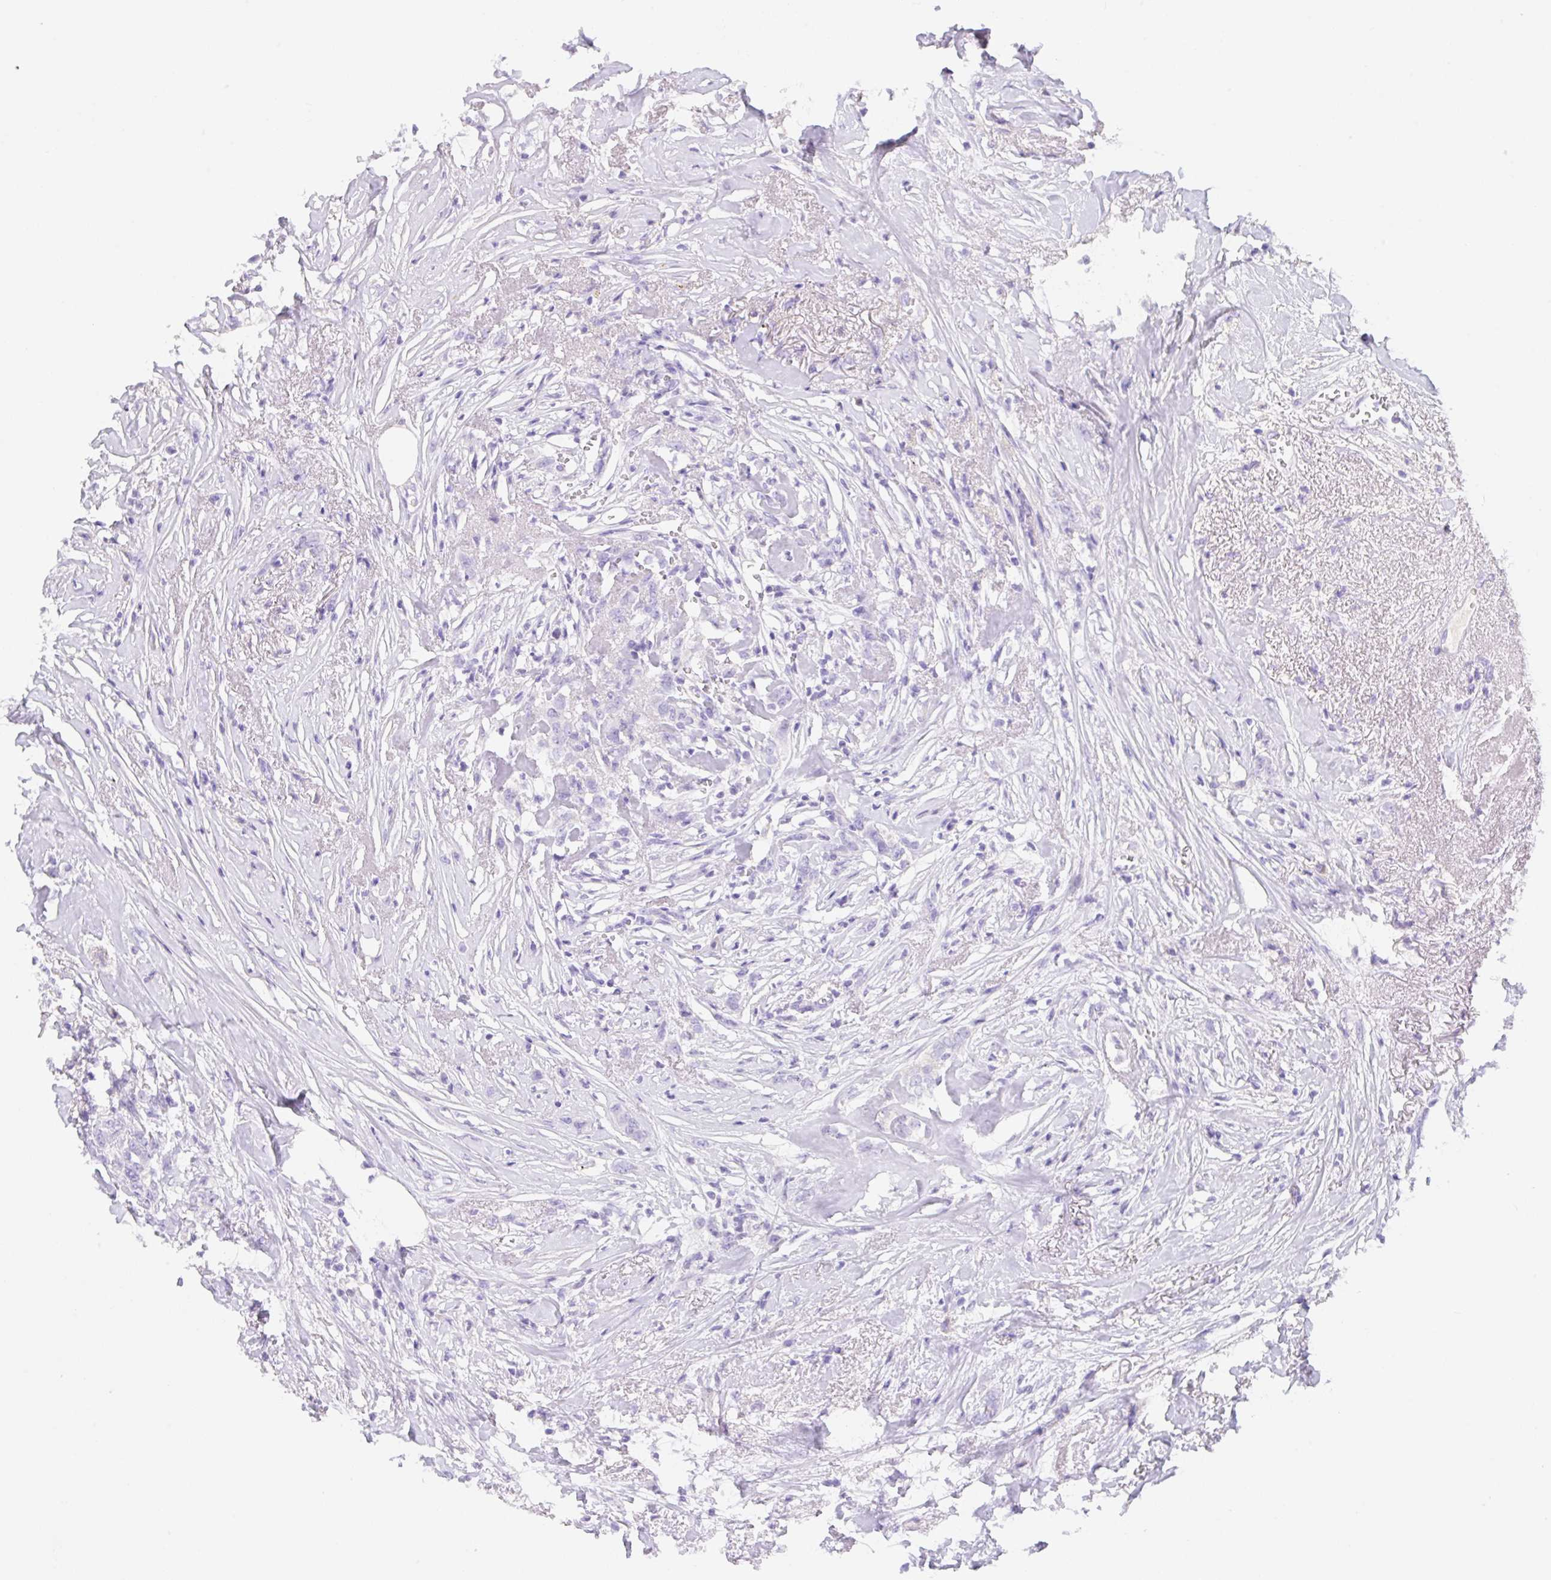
{"staining": {"intensity": "negative", "quantity": "none", "location": "none"}, "tissue": "breast cancer", "cell_type": "Tumor cells", "image_type": "cancer", "snomed": [{"axis": "morphology", "description": "Lobular carcinoma"}, {"axis": "topography", "description": "Breast"}], "caption": "A high-resolution photomicrograph shows IHC staining of lobular carcinoma (breast), which demonstrates no significant positivity in tumor cells.", "gene": "KLK8", "patient": {"sex": "female", "age": 91}}